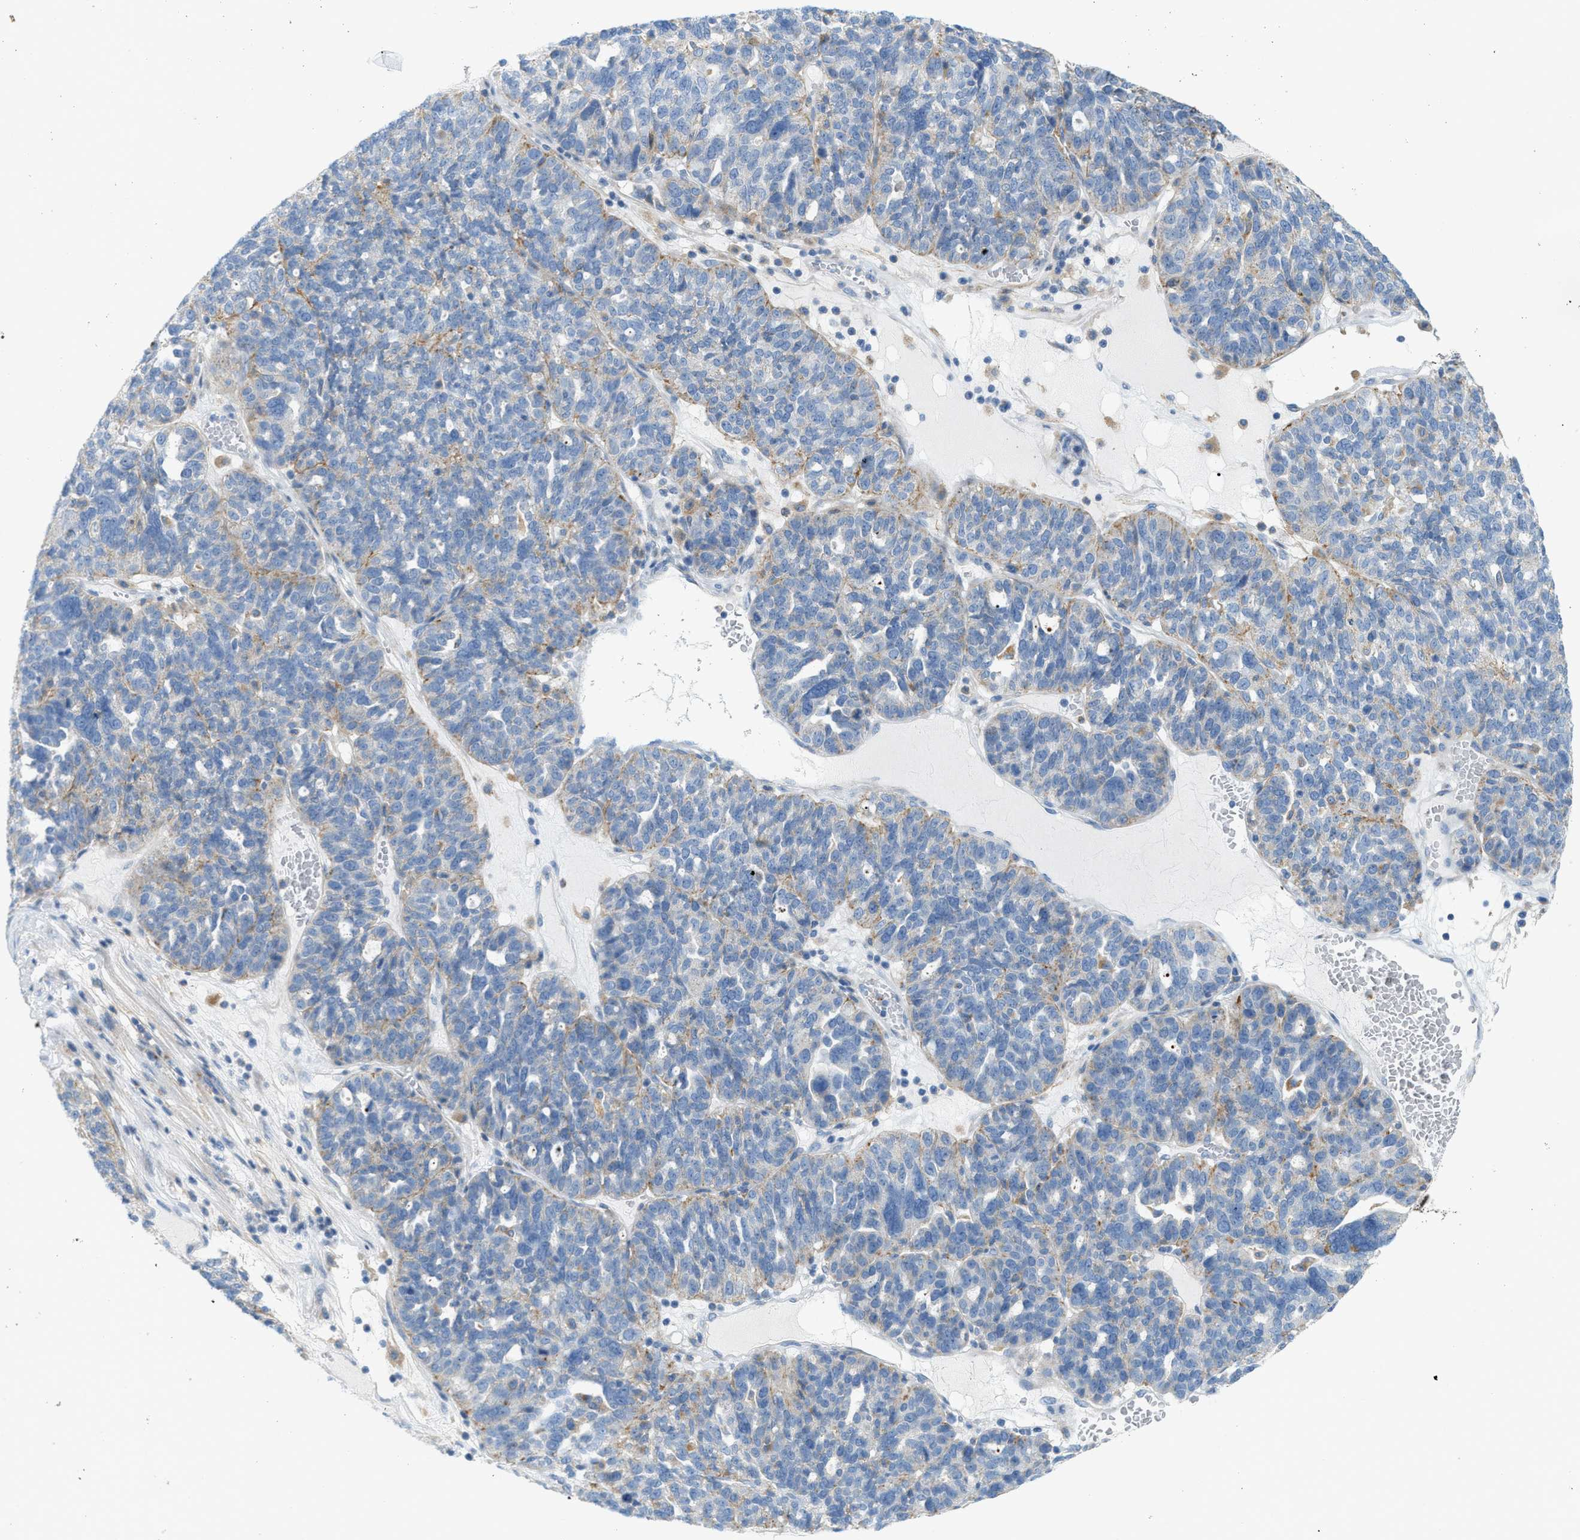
{"staining": {"intensity": "weak", "quantity": "<25%", "location": "cytoplasmic/membranous"}, "tissue": "ovarian cancer", "cell_type": "Tumor cells", "image_type": "cancer", "snomed": [{"axis": "morphology", "description": "Cystadenocarcinoma, serous, NOS"}, {"axis": "topography", "description": "Ovary"}], "caption": "High power microscopy photomicrograph of an IHC photomicrograph of ovarian serous cystadenocarcinoma, revealing no significant positivity in tumor cells.", "gene": "LMBRD1", "patient": {"sex": "female", "age": 59}}